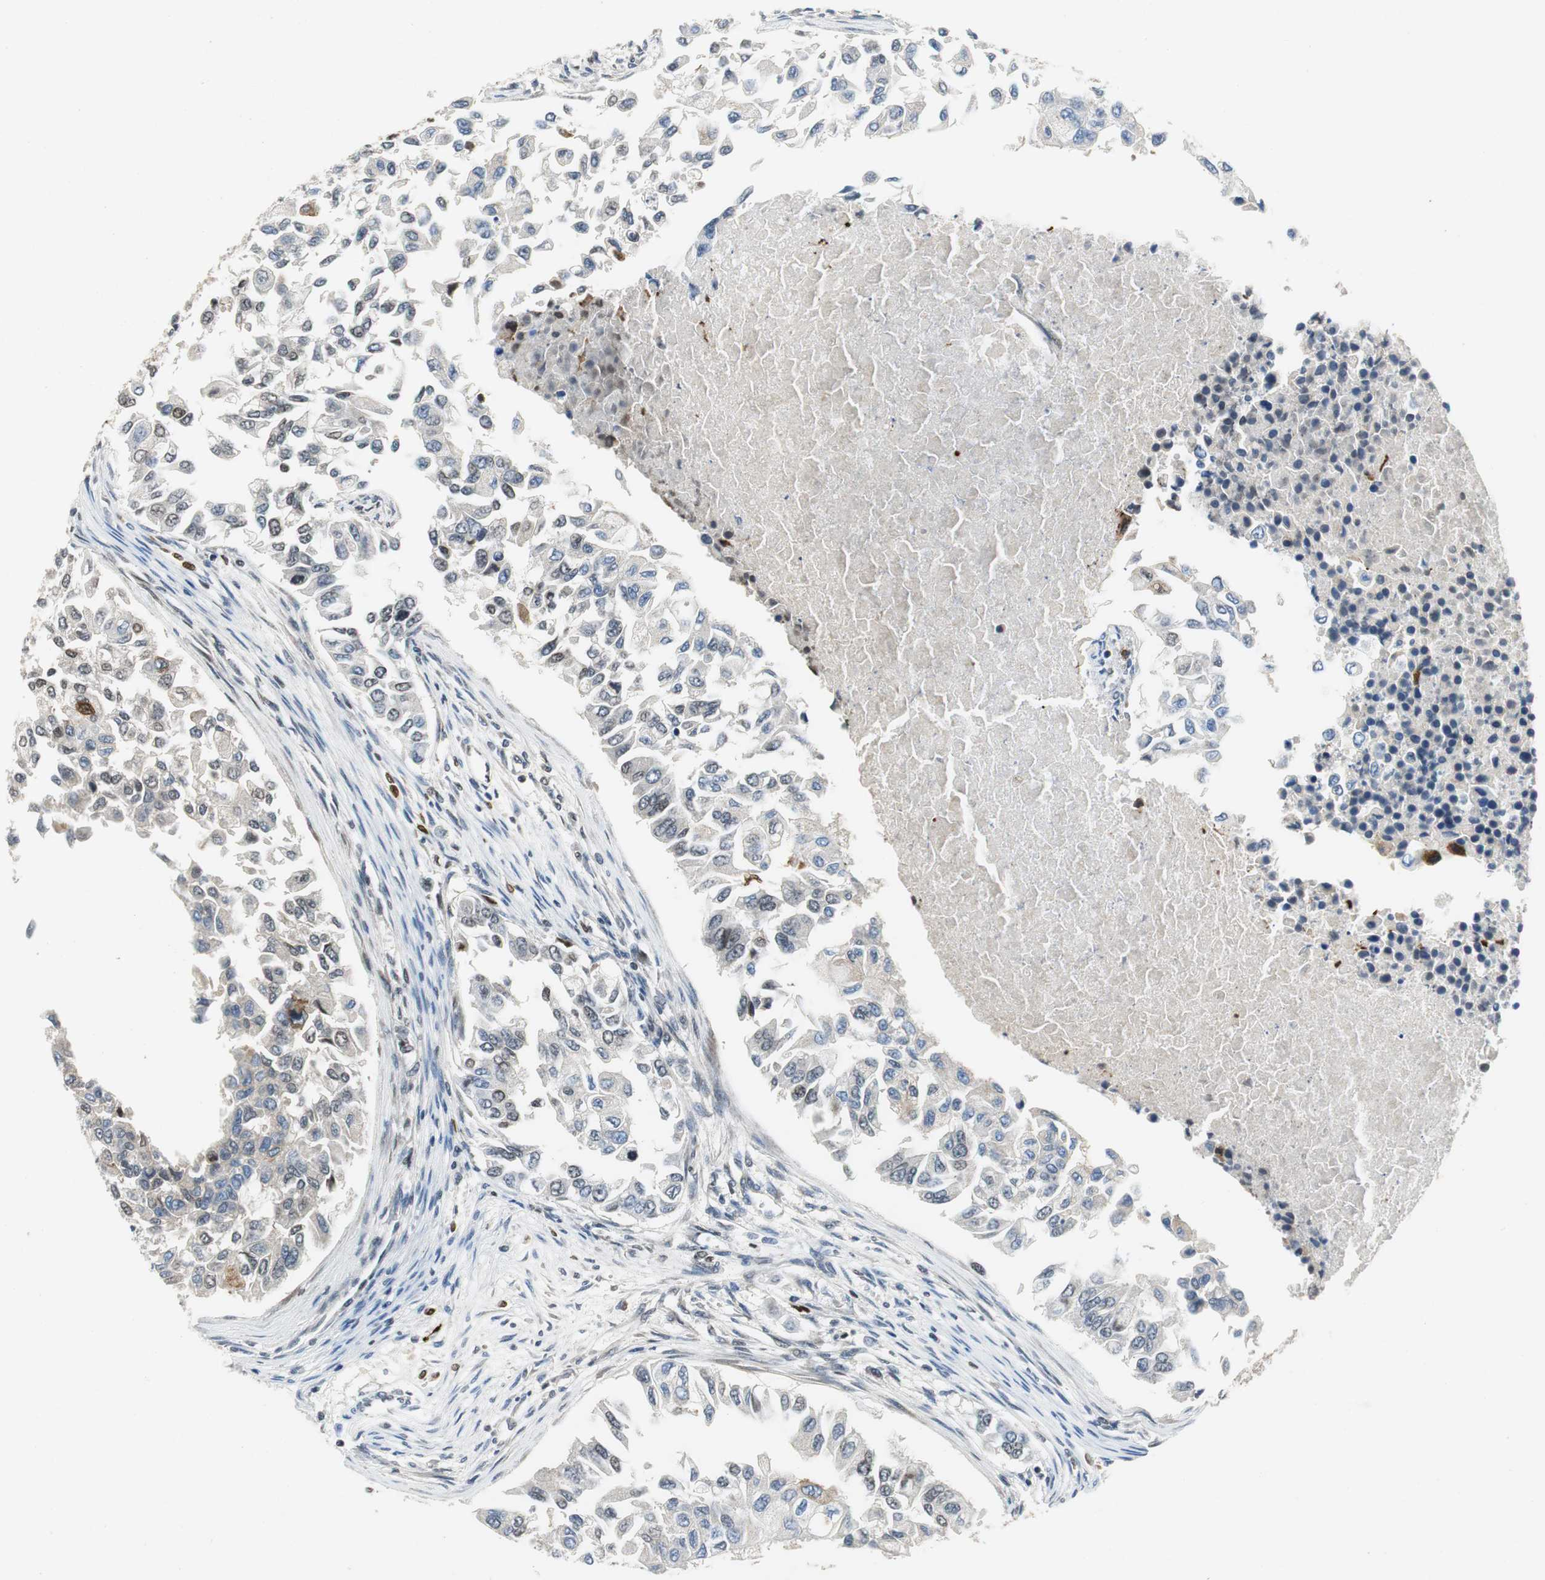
{"staining": {"intensity": "weak", "quantity": "<25%", "location": "nuclear"}, "tissue": "breast cancer", "cell_type": "Tumor cells", "image_type": "cancer", "snomed": [{"axis": "morphology", "description": "Normal tissue, NOS"}, {"axis": "morphology", "description": "Duct carcinoma"}, {"axis": "topography", "description": "Breast"}], "caption": "Tumor cells are negative for brown protein staining in breast cancer (invasive ductal carcinoma).", "gene": "ORM1", "patient": {"sex": "female", "age": 49}}